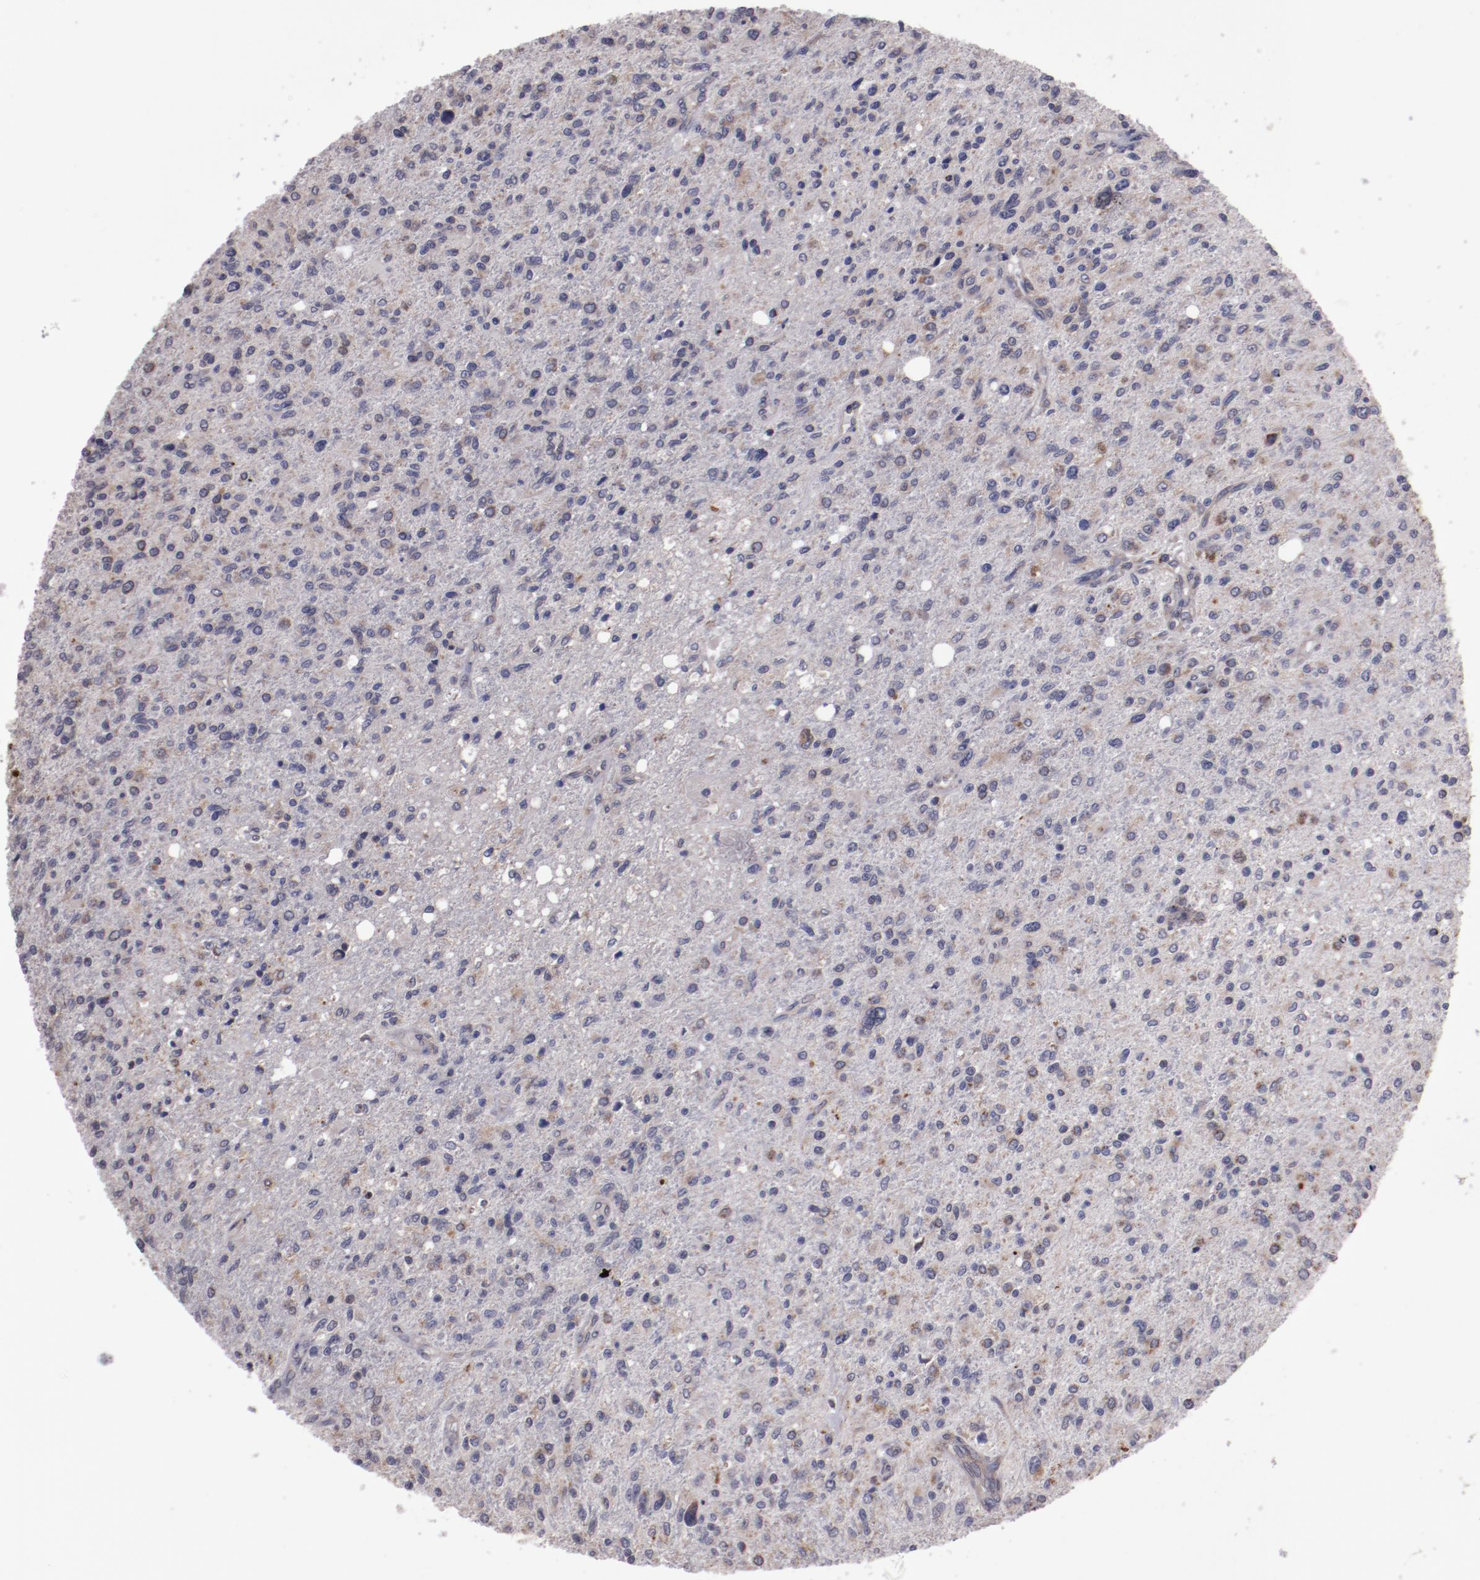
{"staining": {"intensity": "moderate", "quantity": "25%-75%", "location": "cytoplasmic/membranous"}, "tissue": "glioma", "cell_type": "Tumor cells", "image_type": "cancer", "snomed": [{"axis": "morphology", "description": "Glioma, malignant, High grade"}, {"axis": "topography", "description": "Cerebral cortex"}], "caption": "Tumor cells display moderate cytoplasmic/membranous expression in approximately 25%-75% of cells in glioma. Nuclei are stained in blue.", "gene": "IL12A", "patient": {"sex": "male", "age": 76}}